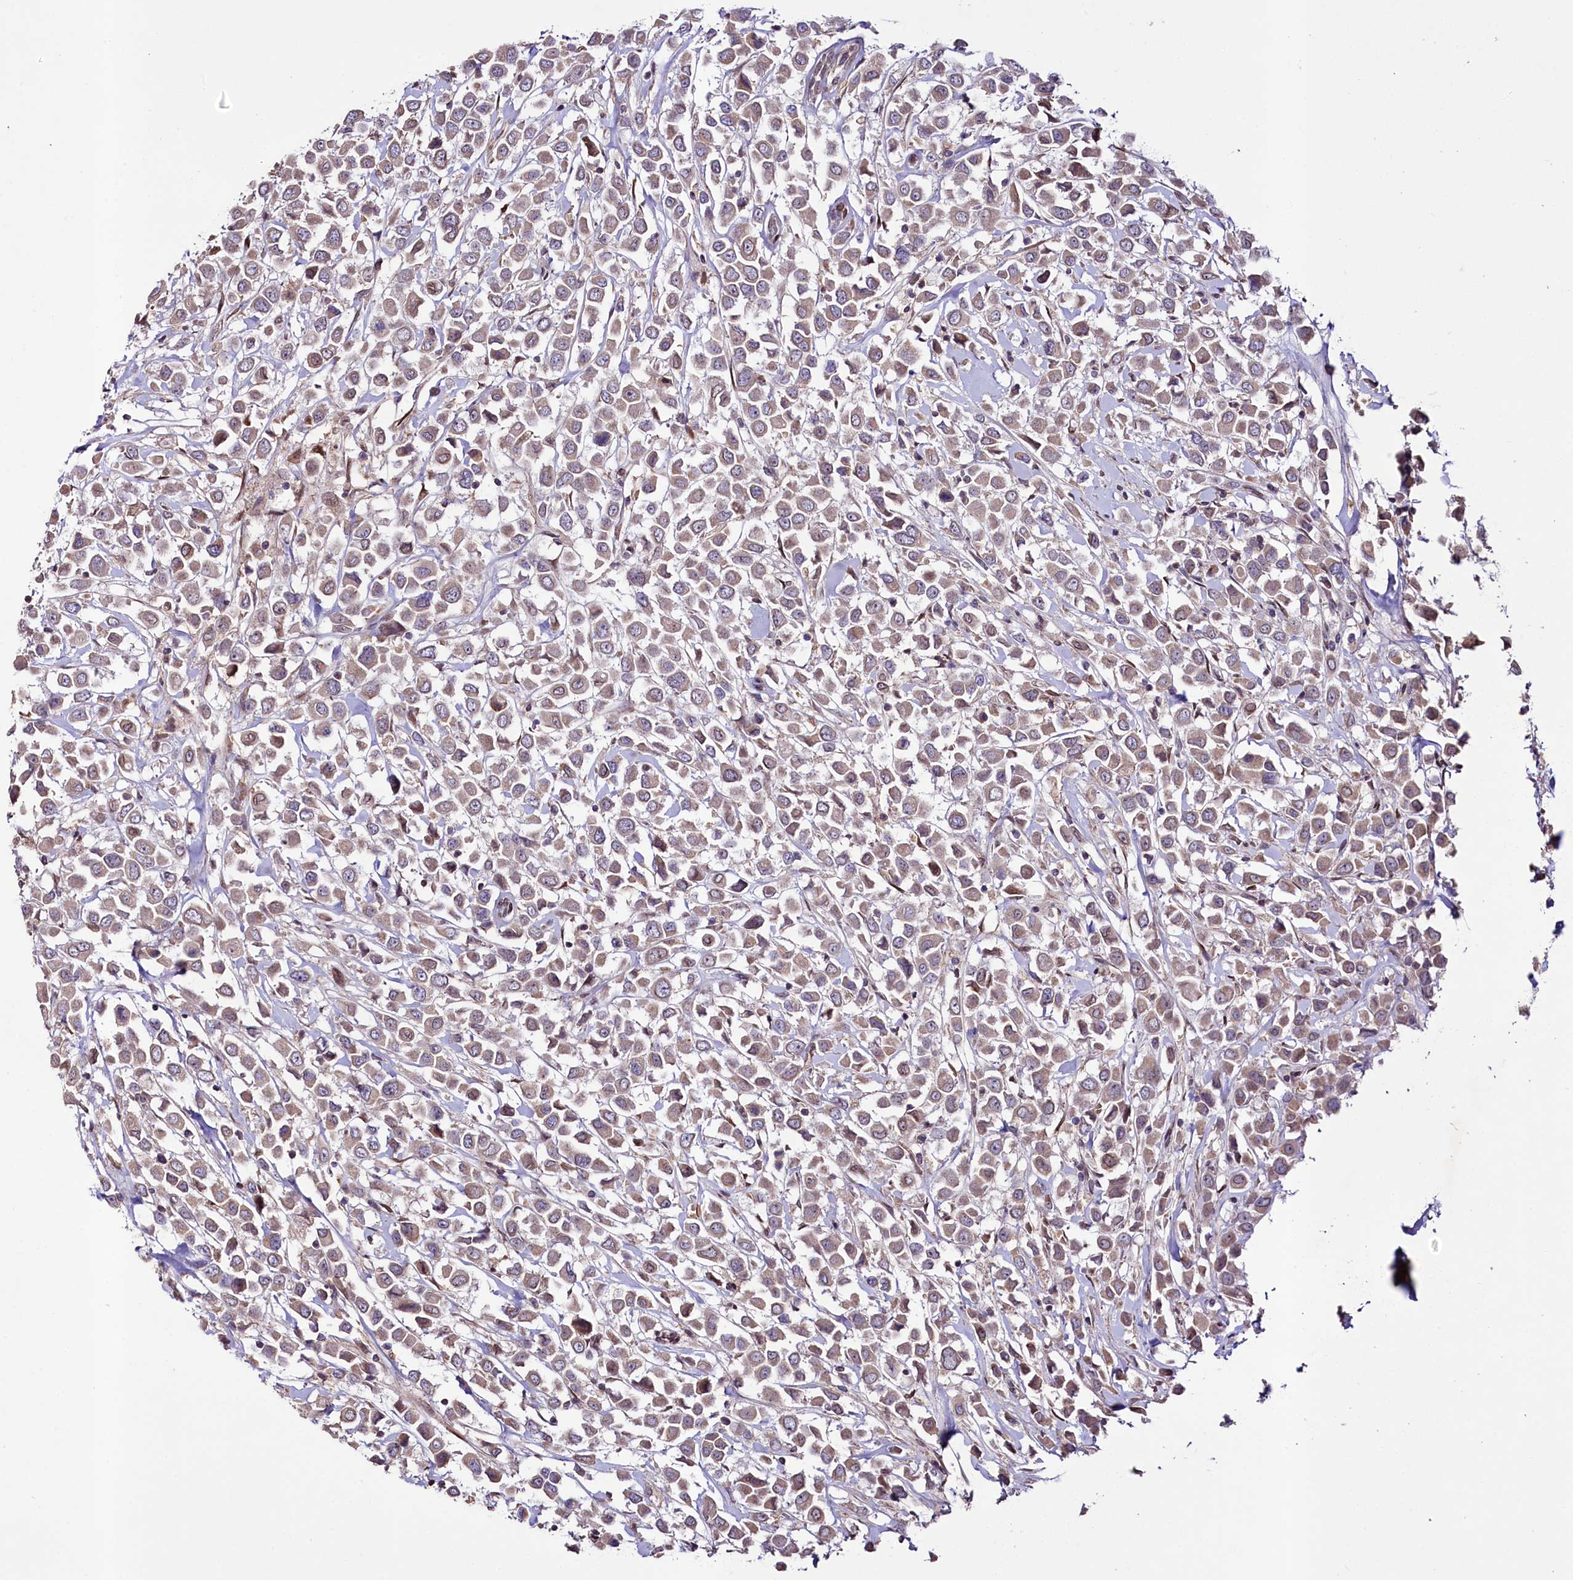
{"staining": {"intensity": "weak", "quantity": ">75%", "location": "cytoplasmic/membranous,nuclear"}, "tissue": "breast cancer", "cell_type": "Tumor cells", "image_type": "cancer", "snomed": [{"axis": "morphology", "description": "Duct carcinoma"}, {"axis": "topography", "description": "Breast"}], "caption": "This micrograph demonstrates immunohistochemistry staining of breast cancer (invasive ductal carcinoma), with low weak cytoplasmic/membranous and nuclear expression in approximately >75% of tumor cells.", "gene": "ZNF226", "patient": {"sex": "female", "age": 61}}